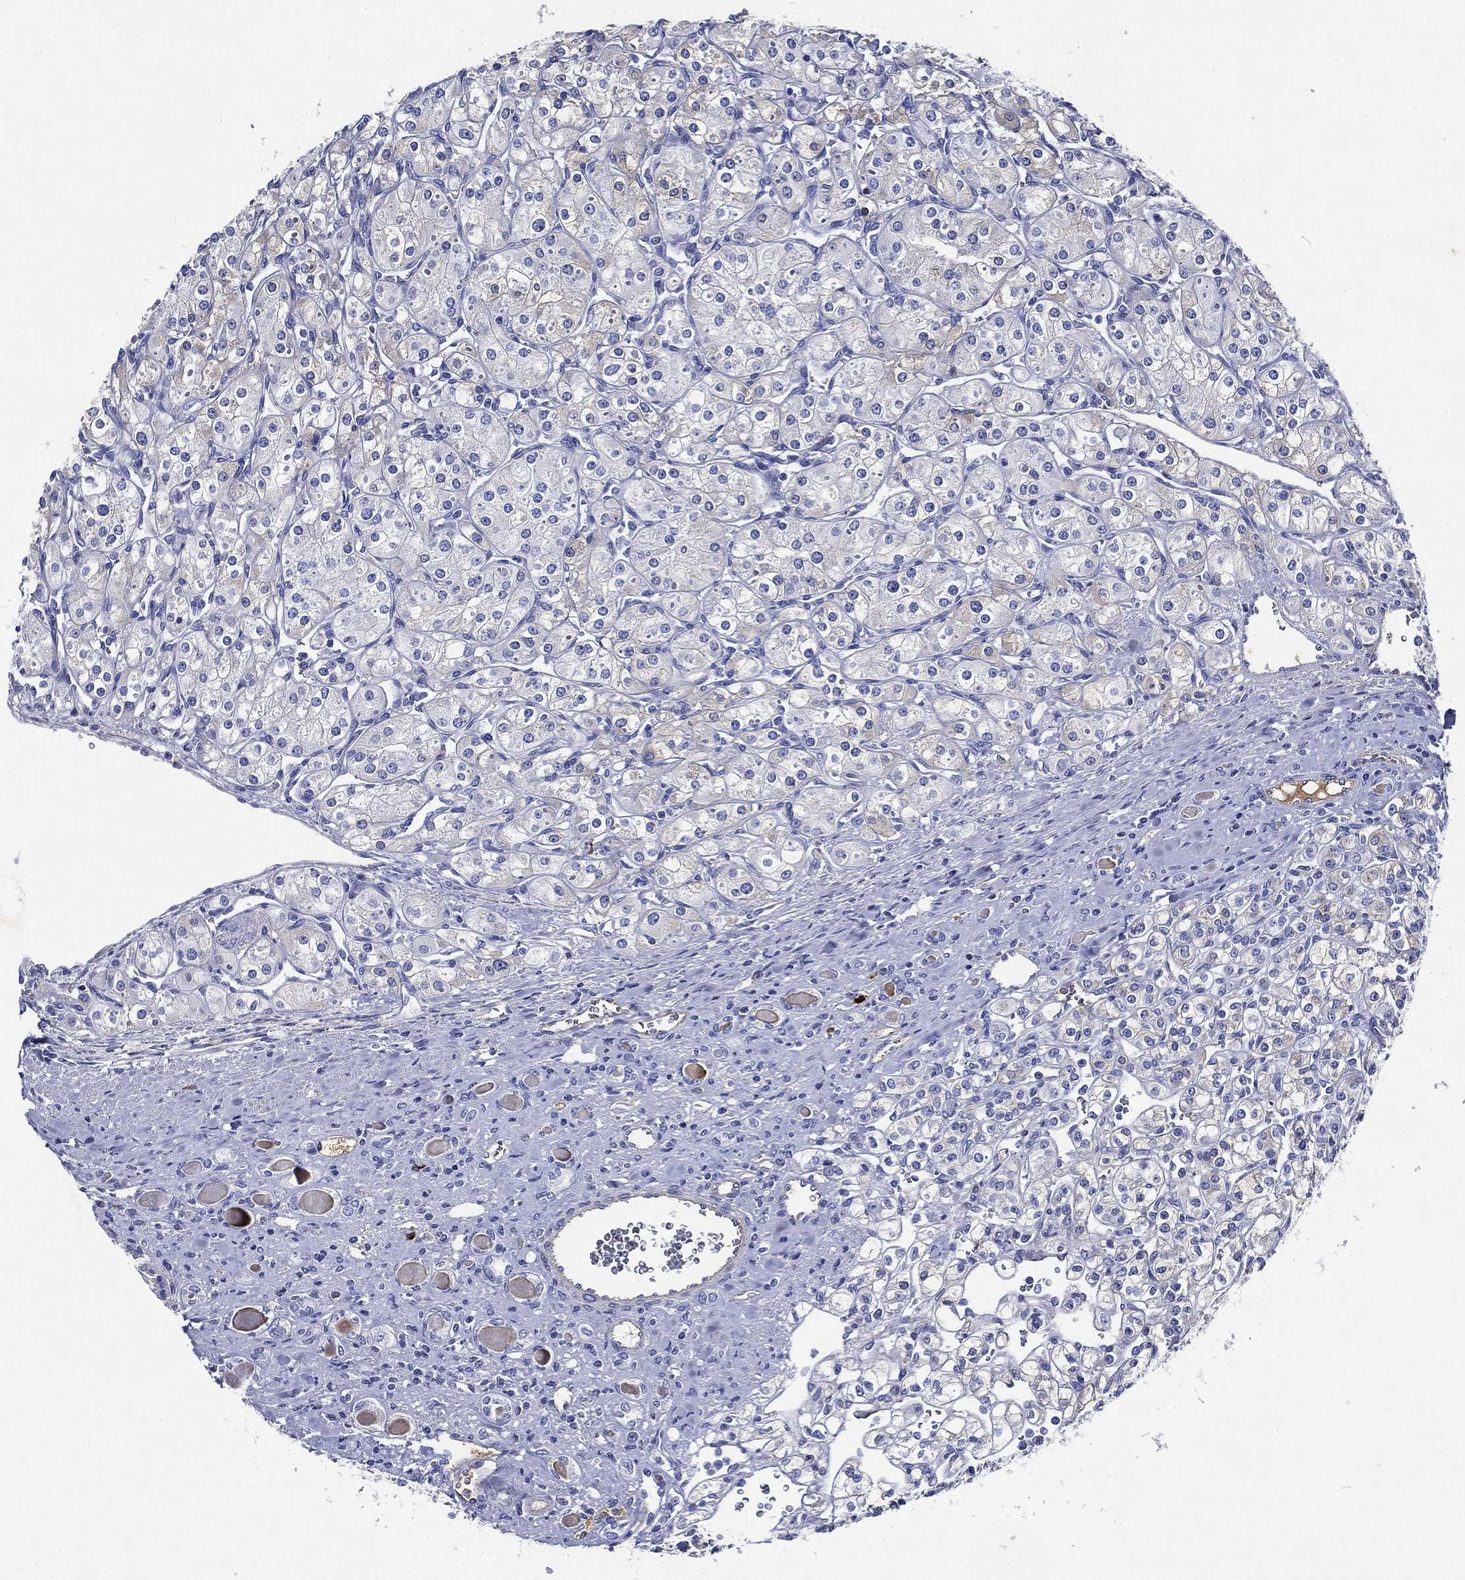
{"staining": {"intensity": "negative", "quantity": "none", "location": "none"}, "tissue": "renal cancer", "cell_type": "Tumor cells", "image_type": "cancer", "snomed": [{"axis": "morphology", "description": "Adenocarcinoma, NOS"}, {"axis": "topography", "description": "Kidney"}], "caption": "This histopathology image is of adenocarcinoma (renal) stained with immunohistochemistry to label a protein in brown with the nuclei are counter-stained blue. There is no expression in tumor cells.", "gene": "TMPRSS11D", "patient": {"sex": "male", "age": 77}}